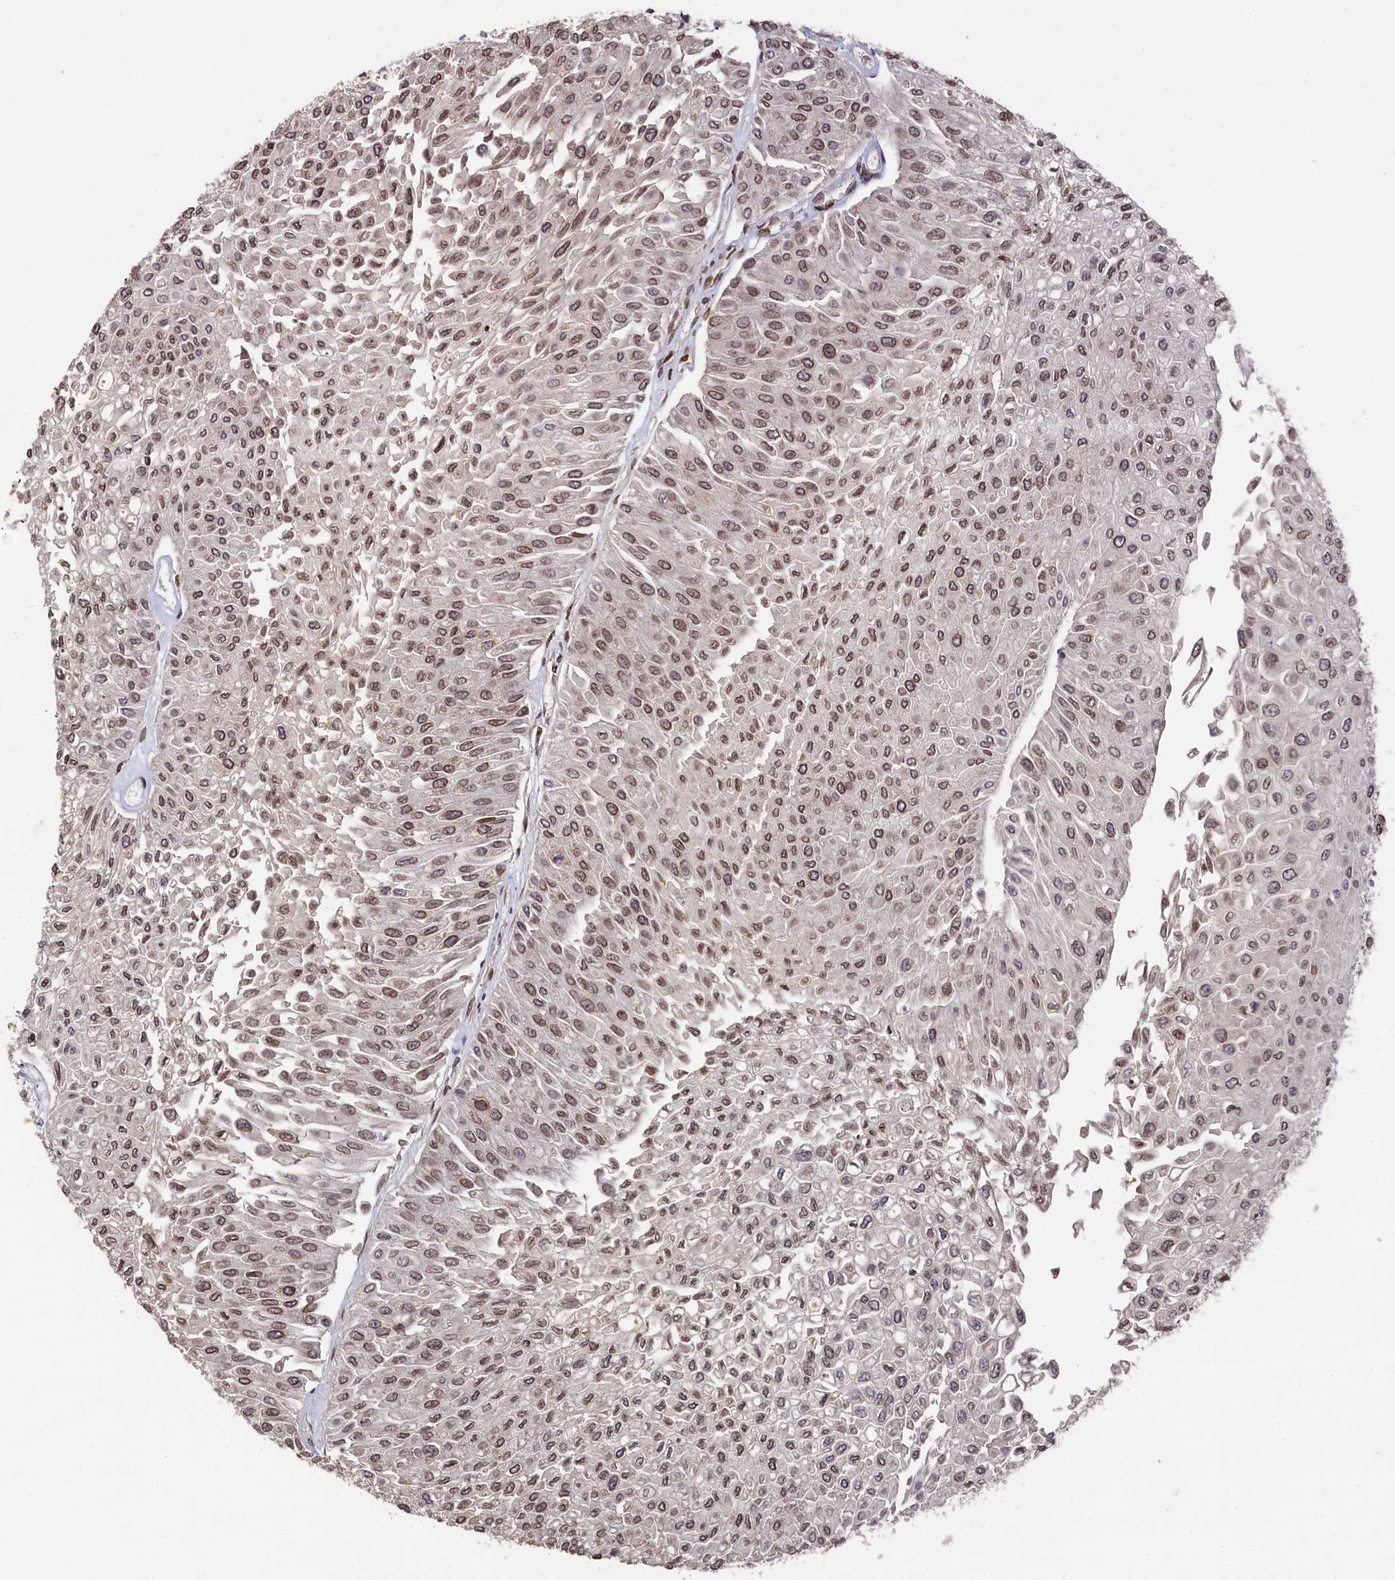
{"staining": {"intensity": "moderate", "quantity": ">75%", "location": "cytoplasmic/membranous,nuclear"}, "tissue": "urothelial cancer", "cell_type": "Tumor cells", "image_type": "cancer", "snomed": [{"axis": "morphology", "description": "Urothelial carcinoma, Low grade"}, {"axis": "topography", "description": "Urinary bladder"}], "caption": "A brown stain shows moderate cytoplasmic/membranous and nuclear staining of a protein in human low-grade urothelial carcinoma tumor cells.", "gene": "ANKEF1", "patient": {"sex": "male", "age": 67}}